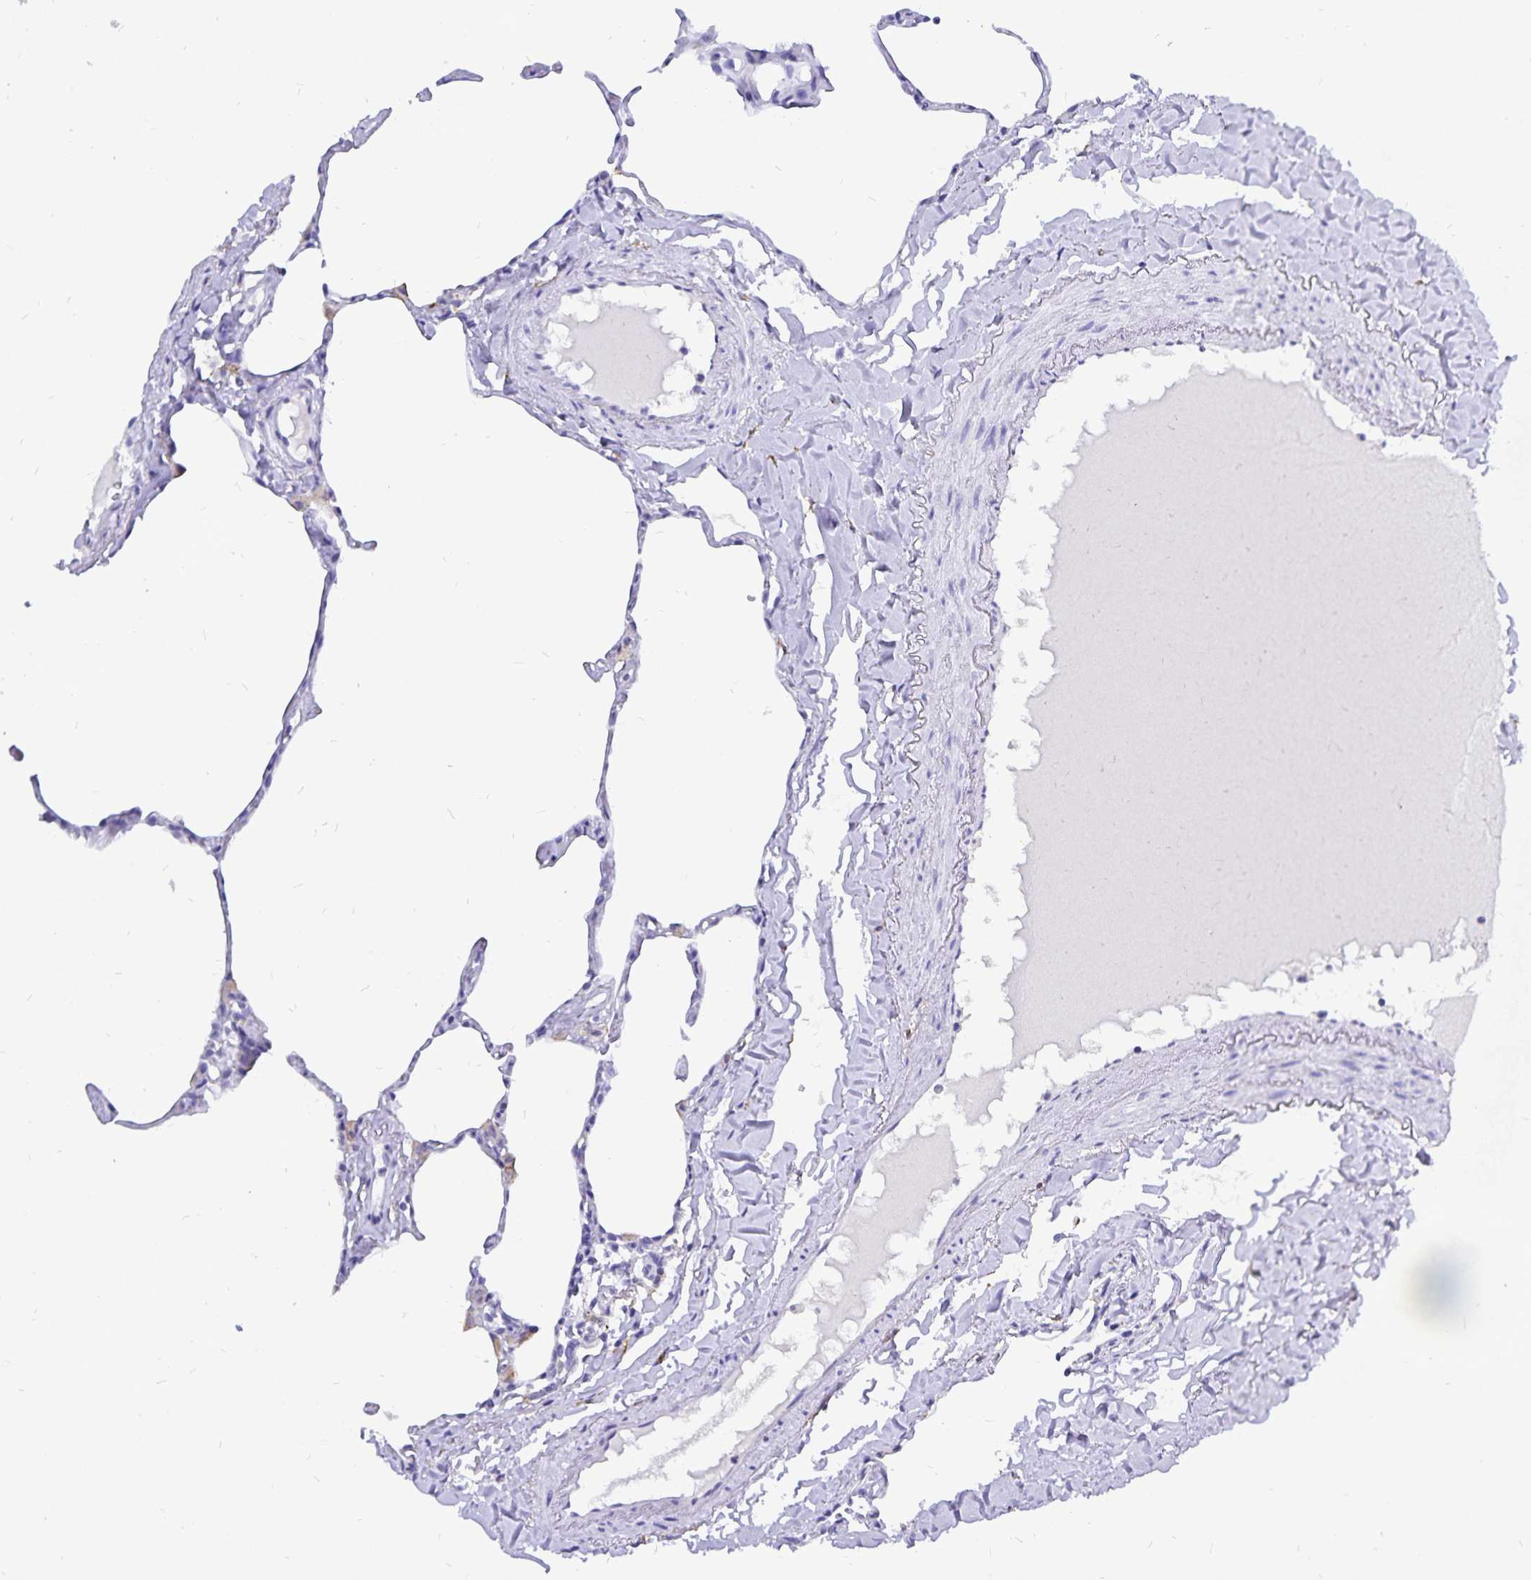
{"staining": {"intensity": "negative", "quantity": "none", "location": "none"}, "tissue": "lung", "cell_type": "Alveolar cells", "image_type": "normal", "snomed": [{"axis": "morphology", "description": "Normal tissue, NOS"}, {"axis": "topography", "description": "Lung"}], "caption": "The photomicrograph exhibits no staining of alveolar cells in unremarkable lung.", "gene": "PLAC1", "patient": {"sex": "male", "age": 65}}